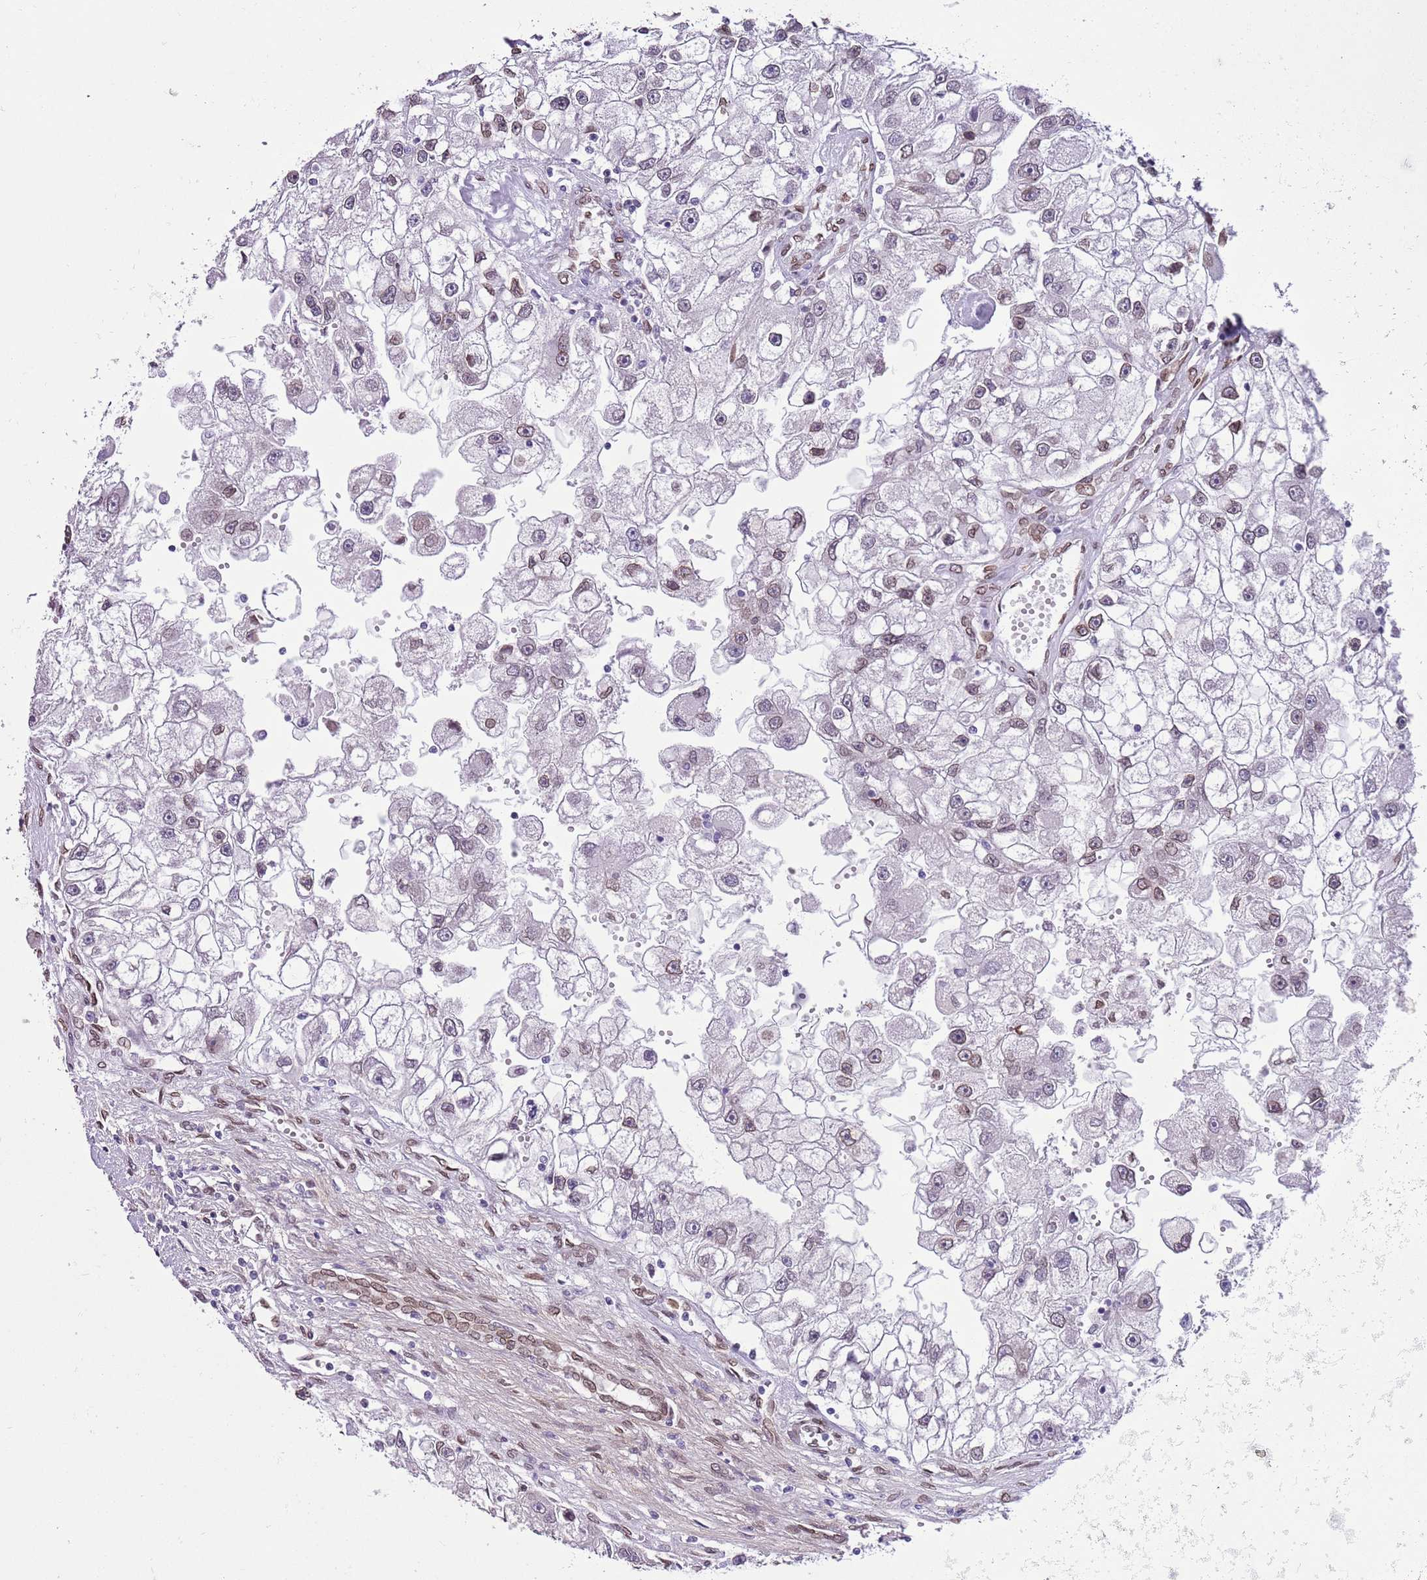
{"staining": {"intensity": "moderate", "quantity": "<25%", "location": "cytoplasmic/membranous,nuclear"}, "tissue": "renal cancer", "cell_type": "Tumor cells", "image_type": "cancer", "snomed": [{"axis": "morphology", "description": "Adenocarcinoma, NOS"}, {"axis": "topography", "description": "Kidney"}], "caption": "Renal cancer (adenocarcinoma) tissue exhibits moderate cytoplasmic/membranous and nuclear expression in approximately <25% of tumor cells, visualized by immunohistochemistry. The protein is stained brown, and the nuclei are stained in blue (DAB (3,3'-diaminobenzidine) IHC with brightfield microscopy, high magnification).", "gene": "ZGLP1", "patient": {"sex": "male", "age": 63}}